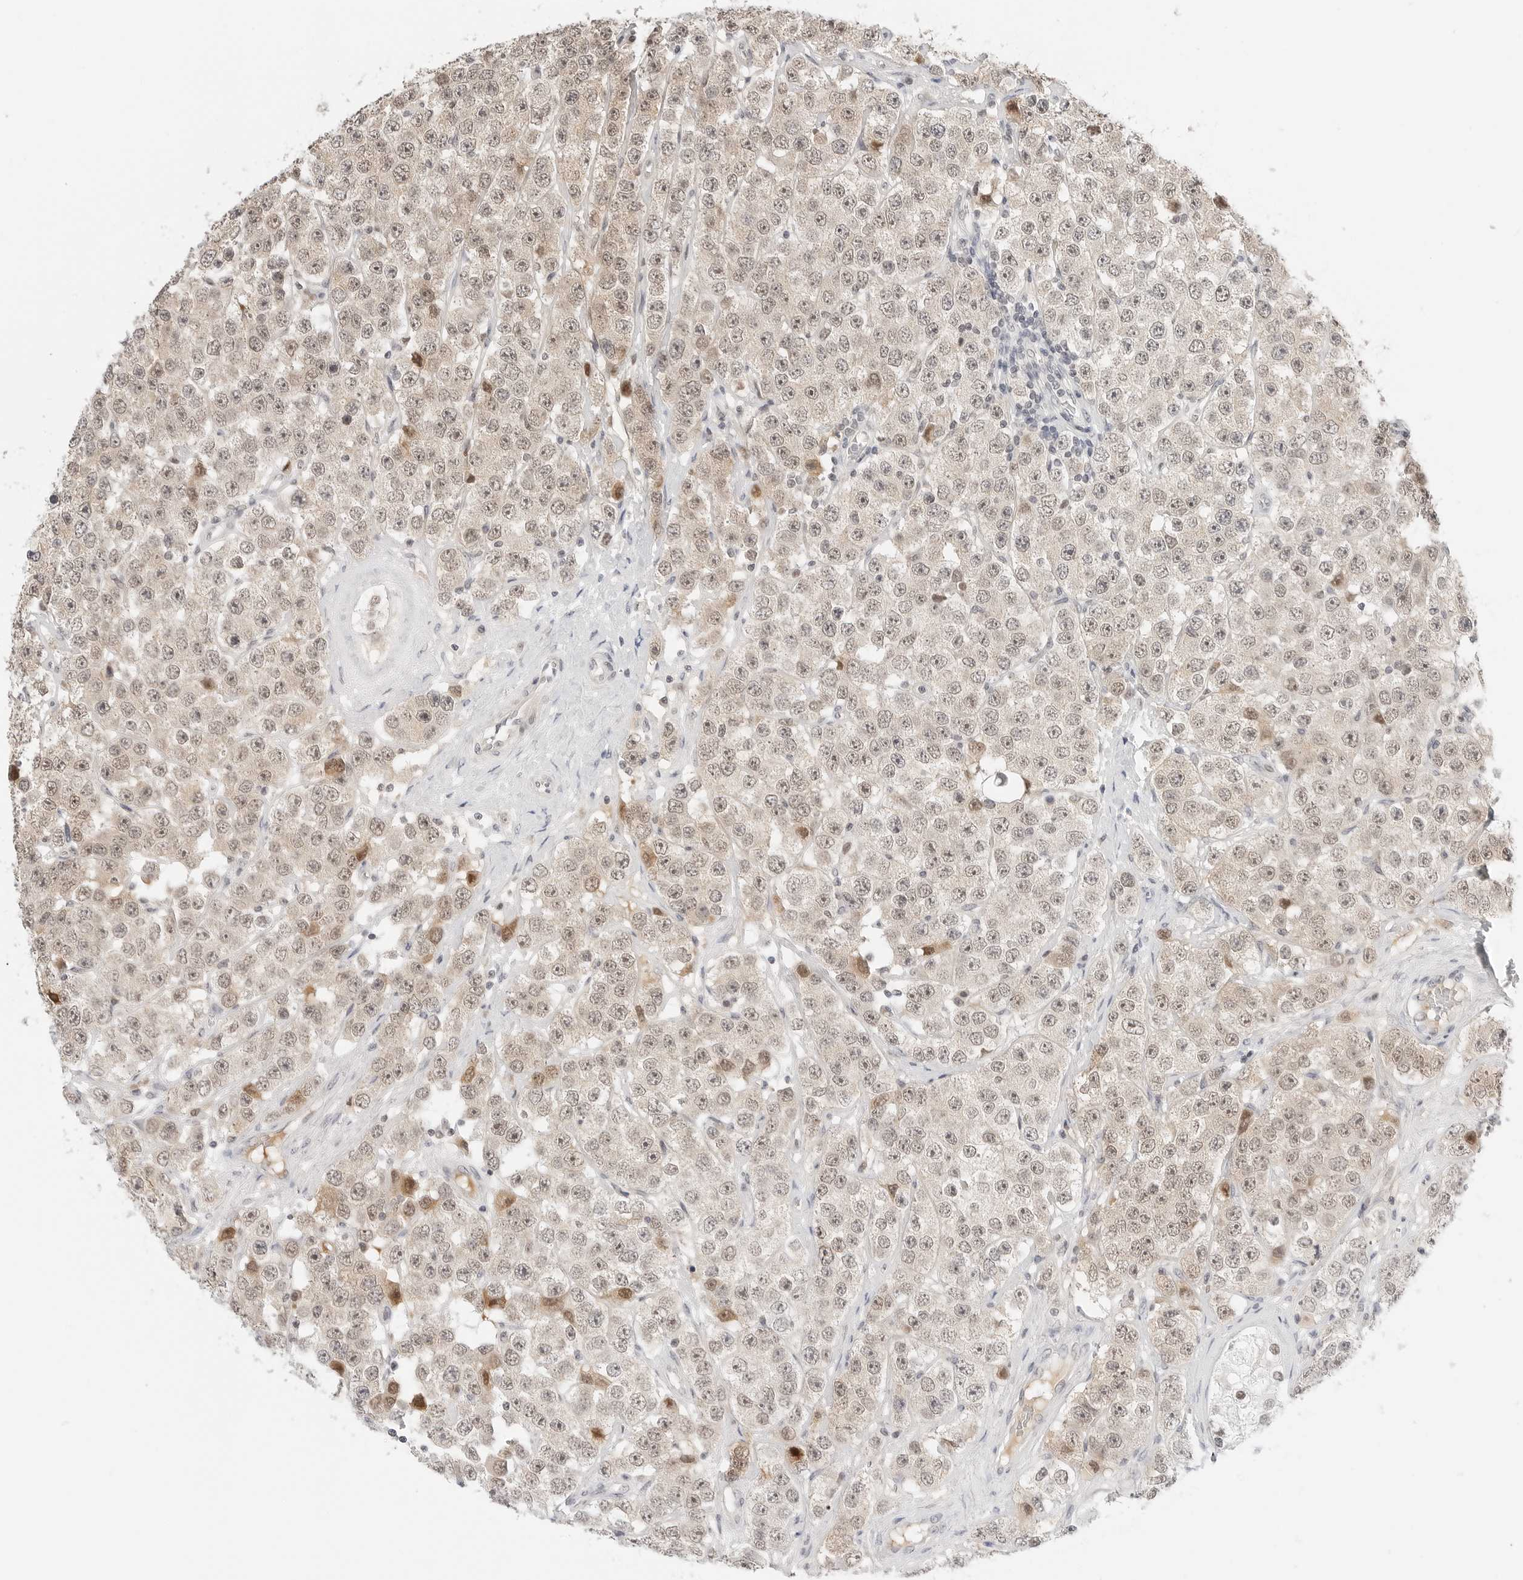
{"staining": {"intensity": "weak", "quantity": ">75%", "location": "cytoplasmic/membranous,nuclear"}, "tissue": "testis cancer", "cell_type": "Tumor cells", "image_type": "cancer", "snomed": [{"axis": "morphology", "description": "Seminoma, NOS"}, {"axis": "topography", "description": "Testis"}], "caption": "Brown immunohistochemical staining in human testis cancer (seminoma) exhibits weak cytoplasmic/membranous and nuclear expression in about >75% of tumor cells. (IHC, brightfield microscopy, high magnification).", "gene": "TSEN2", "patient": {"sex": "male", "age": 28}}